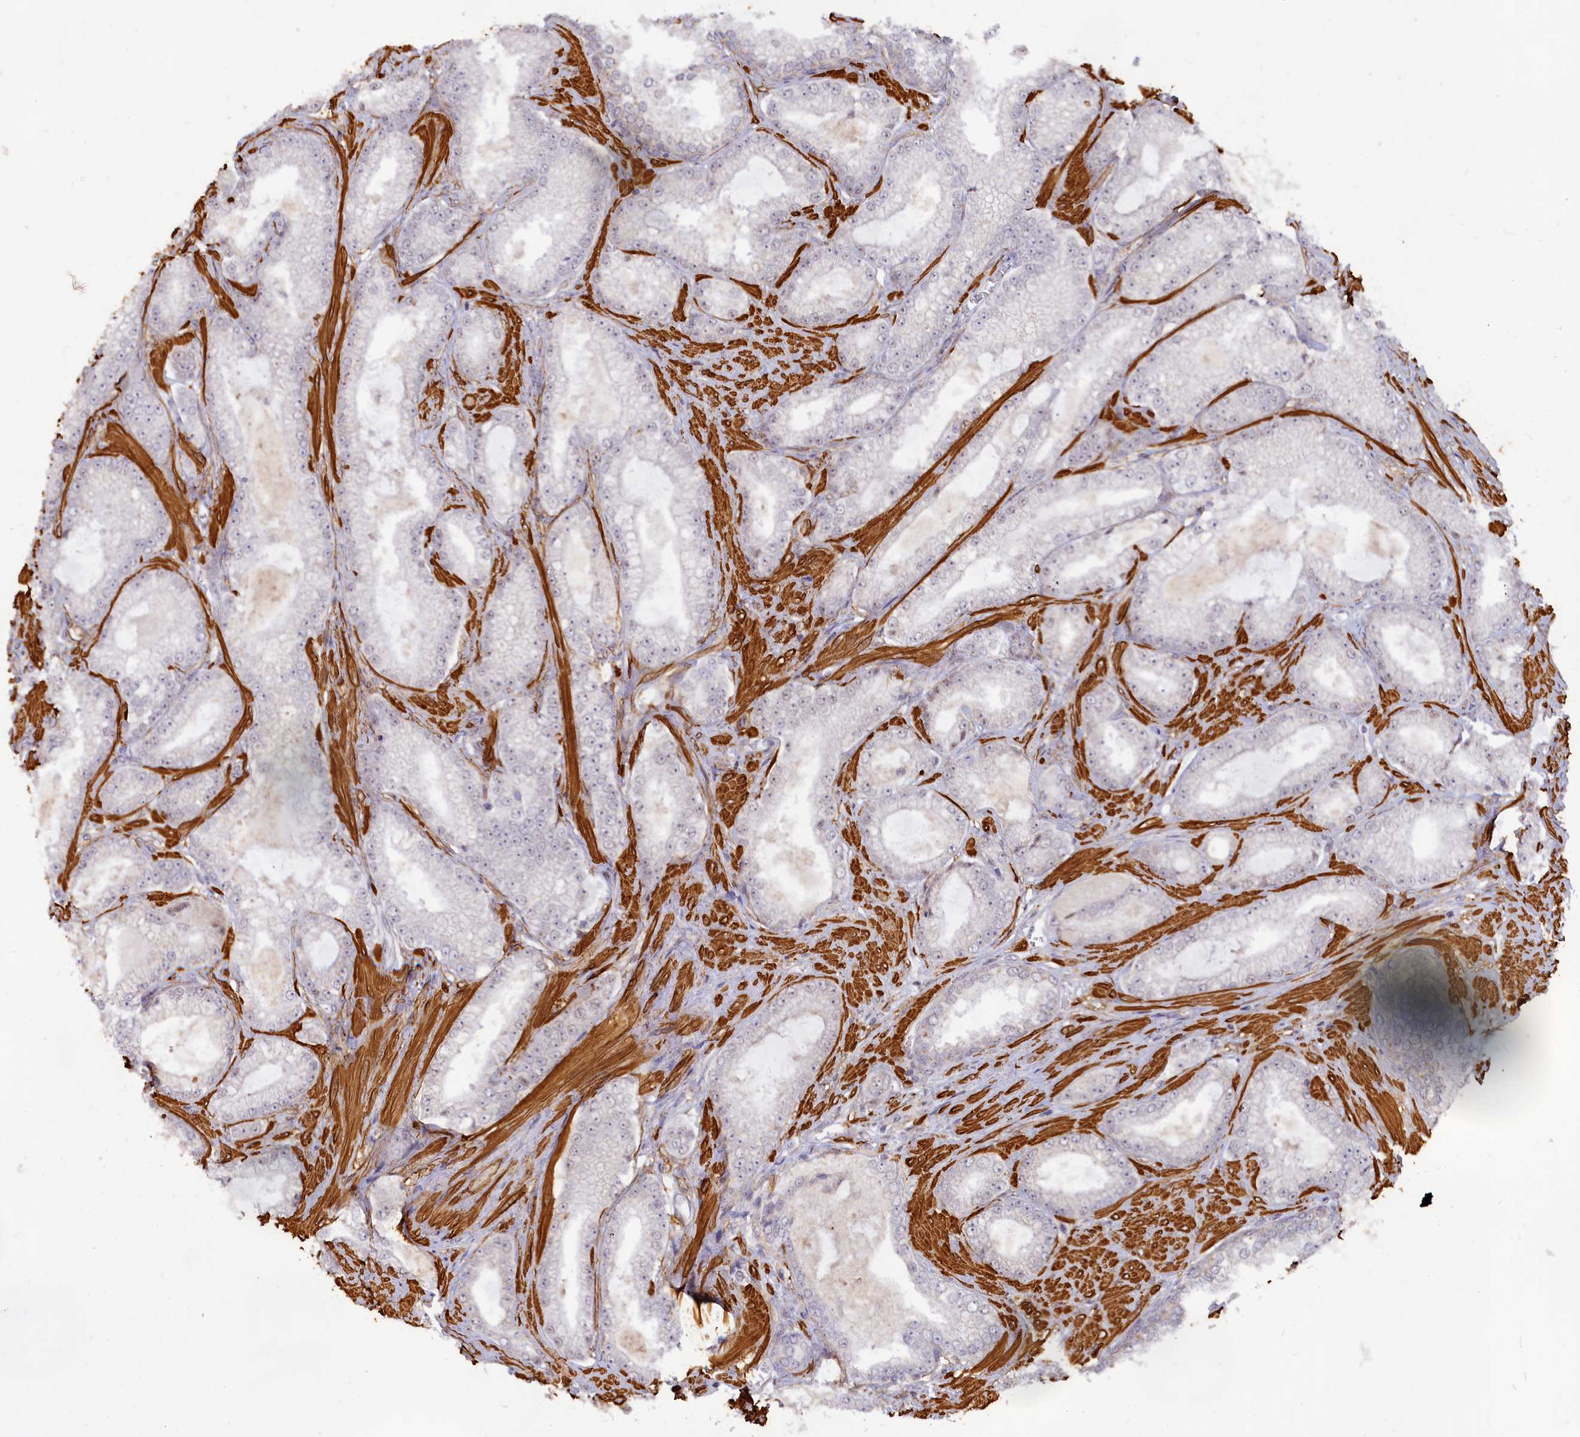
{"staining": {"intensity": "weak", "quantity": "25%-75%", "location": "cytoplasmic/membranous"}, "tissue": "prostate cancer", "cell_type": "Tumor cells", "image_type": "cancer", "snomed": [{"axis": "morphology", "description": "Adenocarcinoma, Low grade"}, {"axis": "topography", "description": "Prostate"}], "caption": "The immunohistochemical stain labels weak cytoplasmic/membranous staining in tumor cells of low-grade adenocarcinoma (prostate) tissue.", "gene": "CCDC154", "patient": {"sex": "male", "age": 57}}